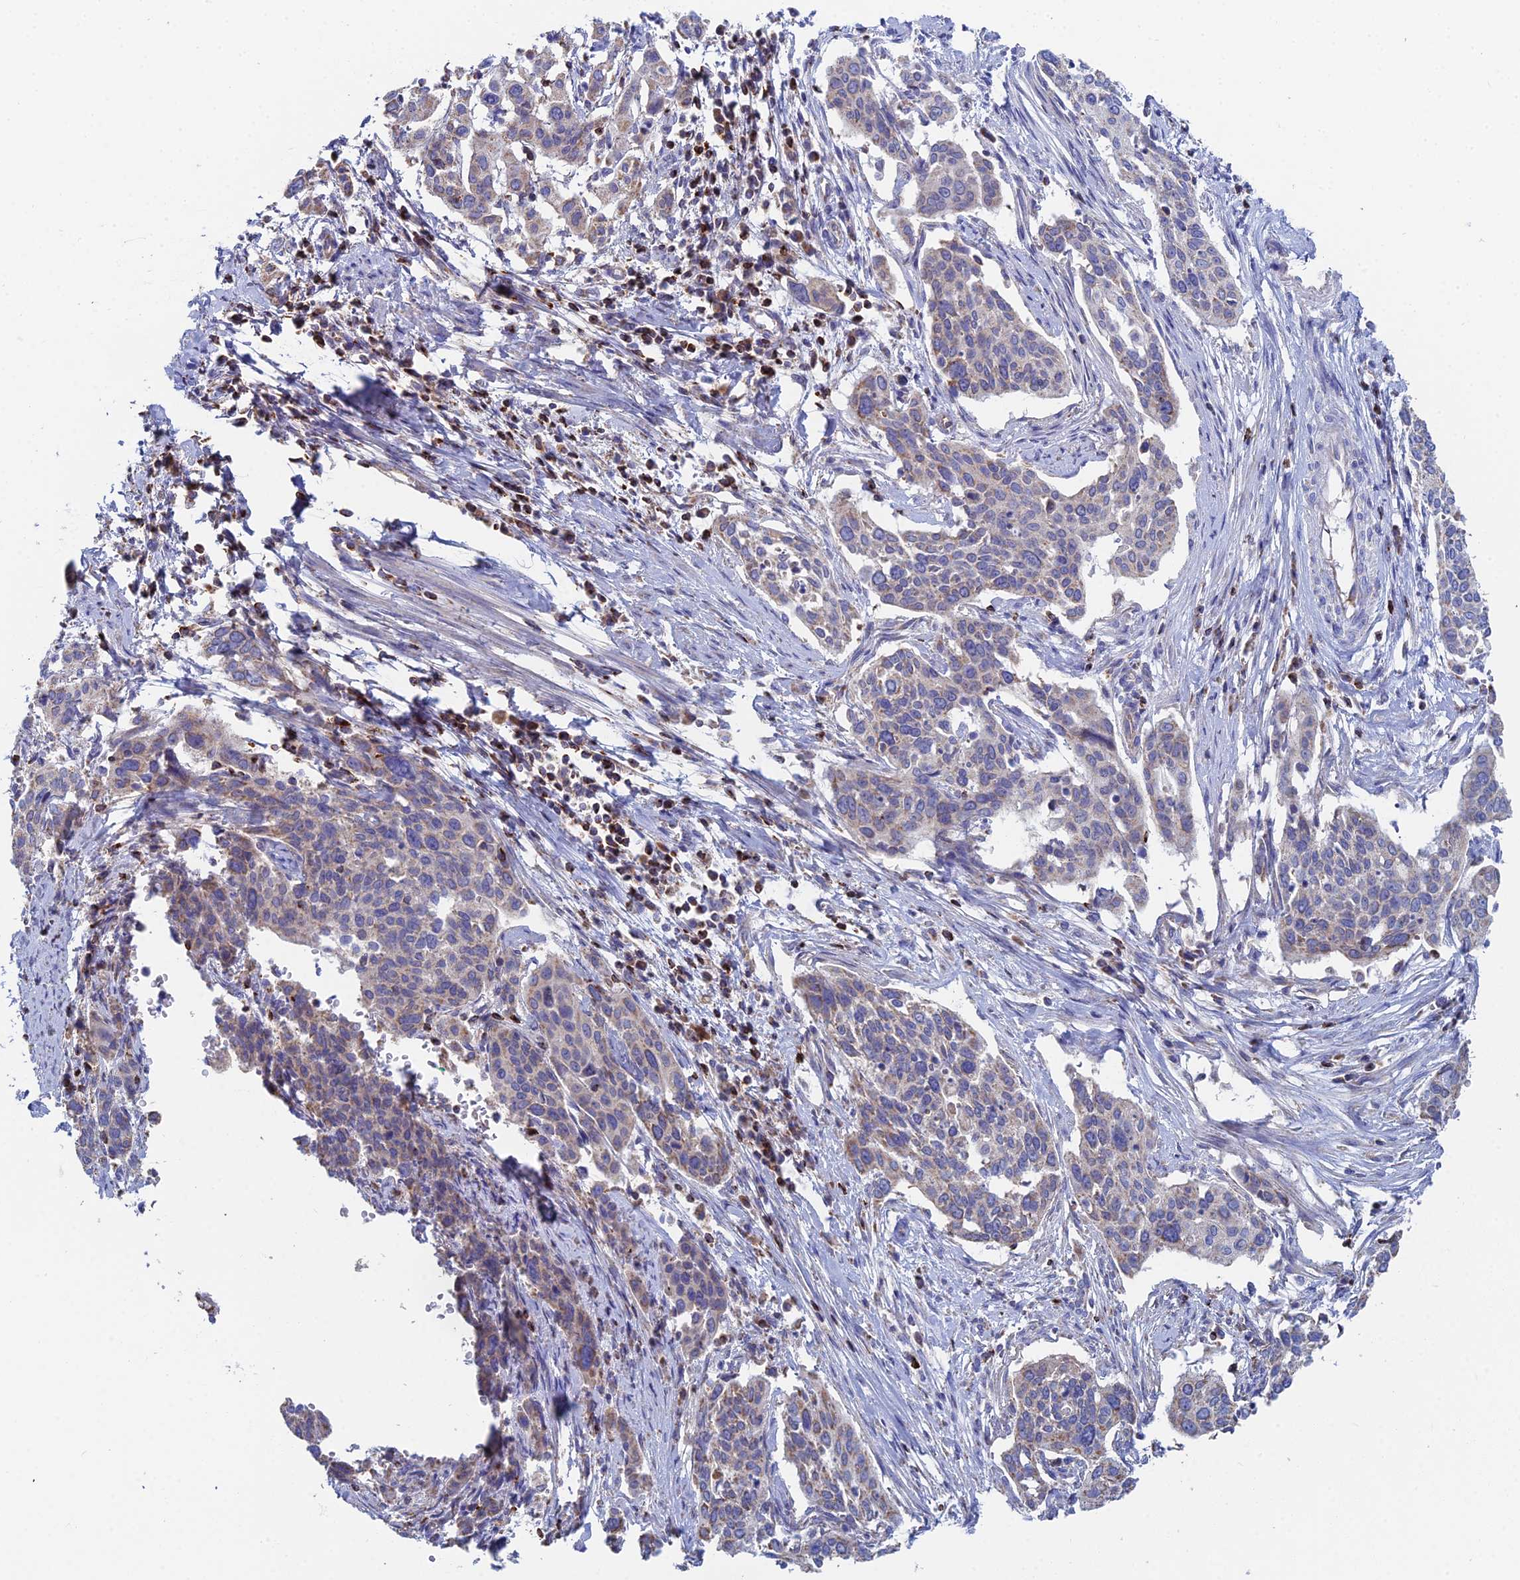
{"staining": {"intensity": "weak", "quantity": "<25%", "location": "cytoplasmic/membranous"}, "tissue": "cervical cancer", "cell_type": "Tumor cells", "image_type": "cancer", "snomed": [{"axis": "morphology", "description": "Squamous cell carcinoma, NOS"}, {"axis": "topography", "description": "Cervix"}], "caption": "This is a histopathology image of IHC staining of cervical squamous cell carcinoma, which shows no positivity in tumor cells.", "gene": "SPOCK2", "patient": {"sex": "female", "age": 44}}